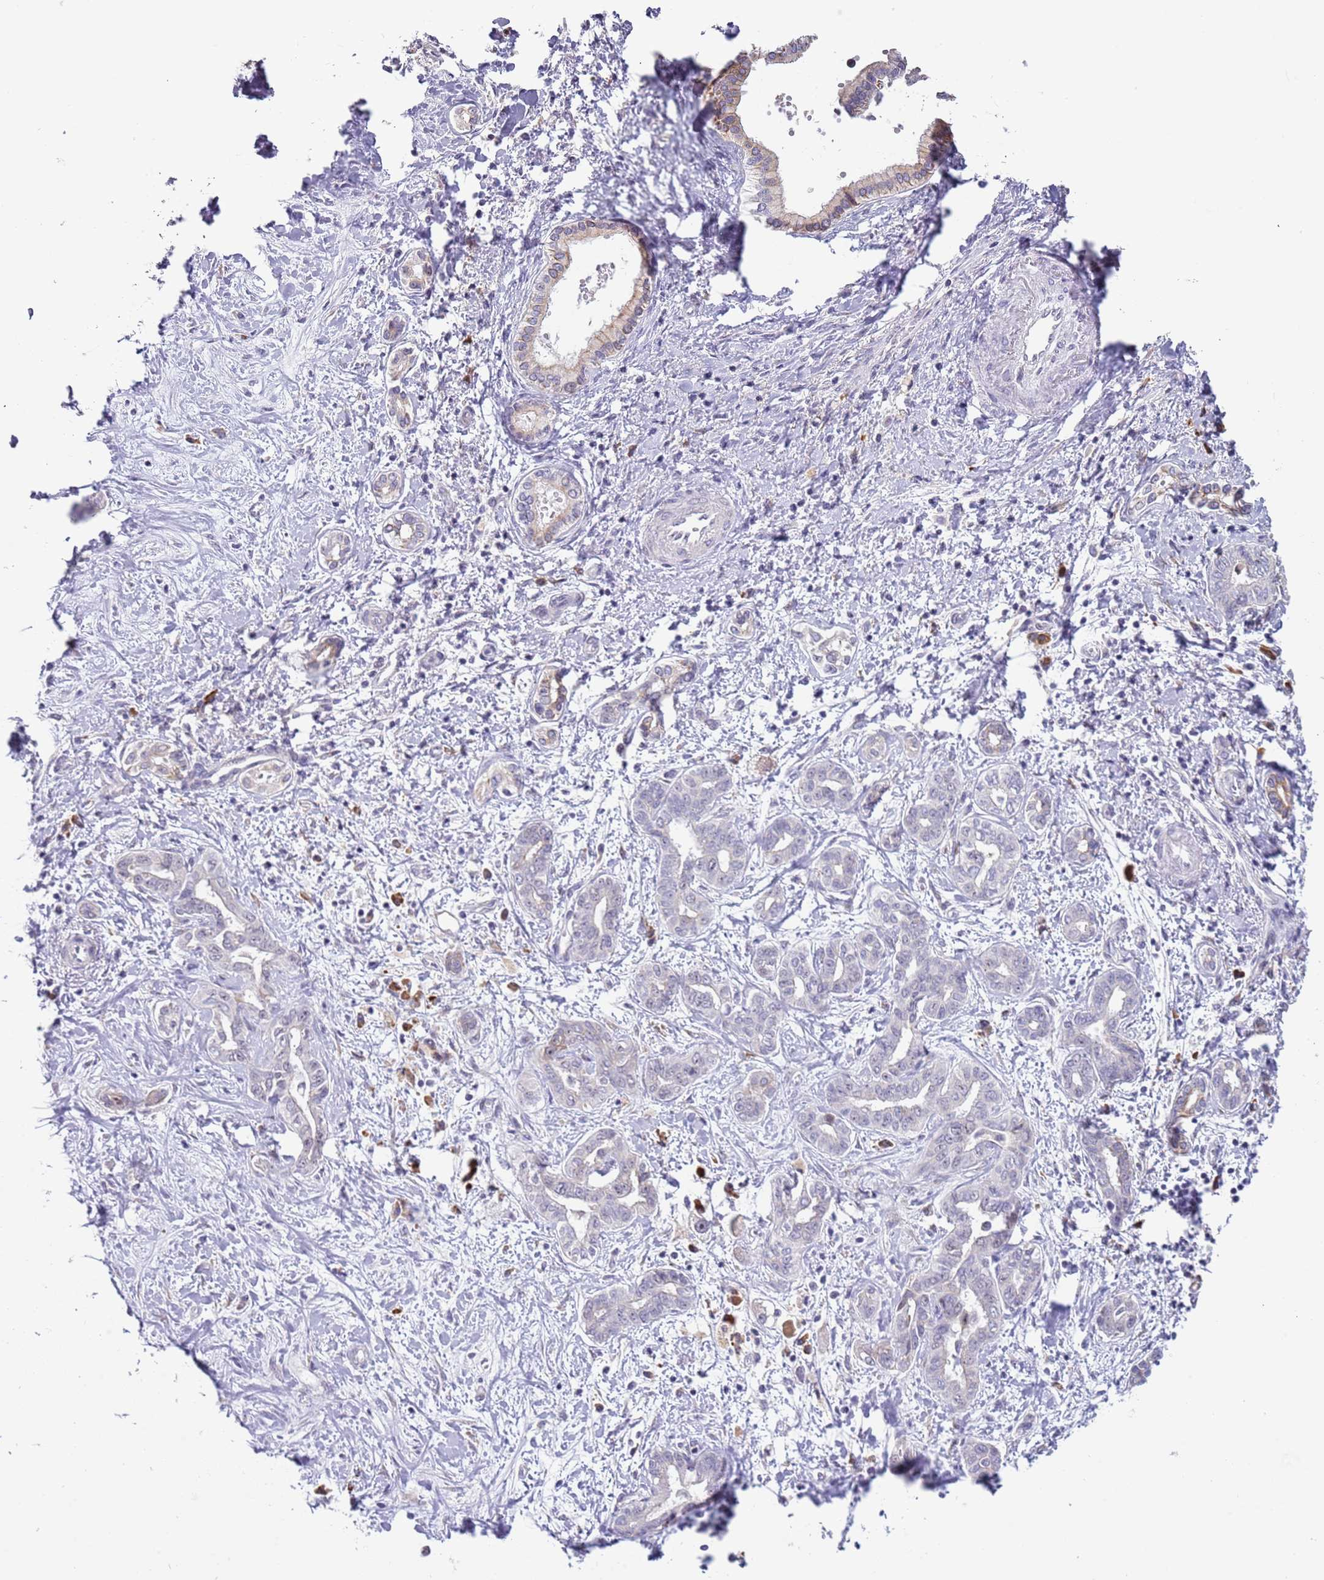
{"staining": {"intensity": "negative", "quantity": "none", "location": "none"}, "tissue": "liver cancer", "cell_type": "Tumor cells", "image_type": "cancer", "snomed": [{"axis": "morphology", "description": "Cholangiocarcinoma"}, {"axis": "topography", "description": "Liver"}], "caption": "A high-resolution micrograph shows immunohistochemistry staining of liver cancer, which demonstrates no significant positivity in tumor cells. Nuclei are stained in blue.", "gene": "UCMA", "patient": {"sex": "female", "age": 77}}